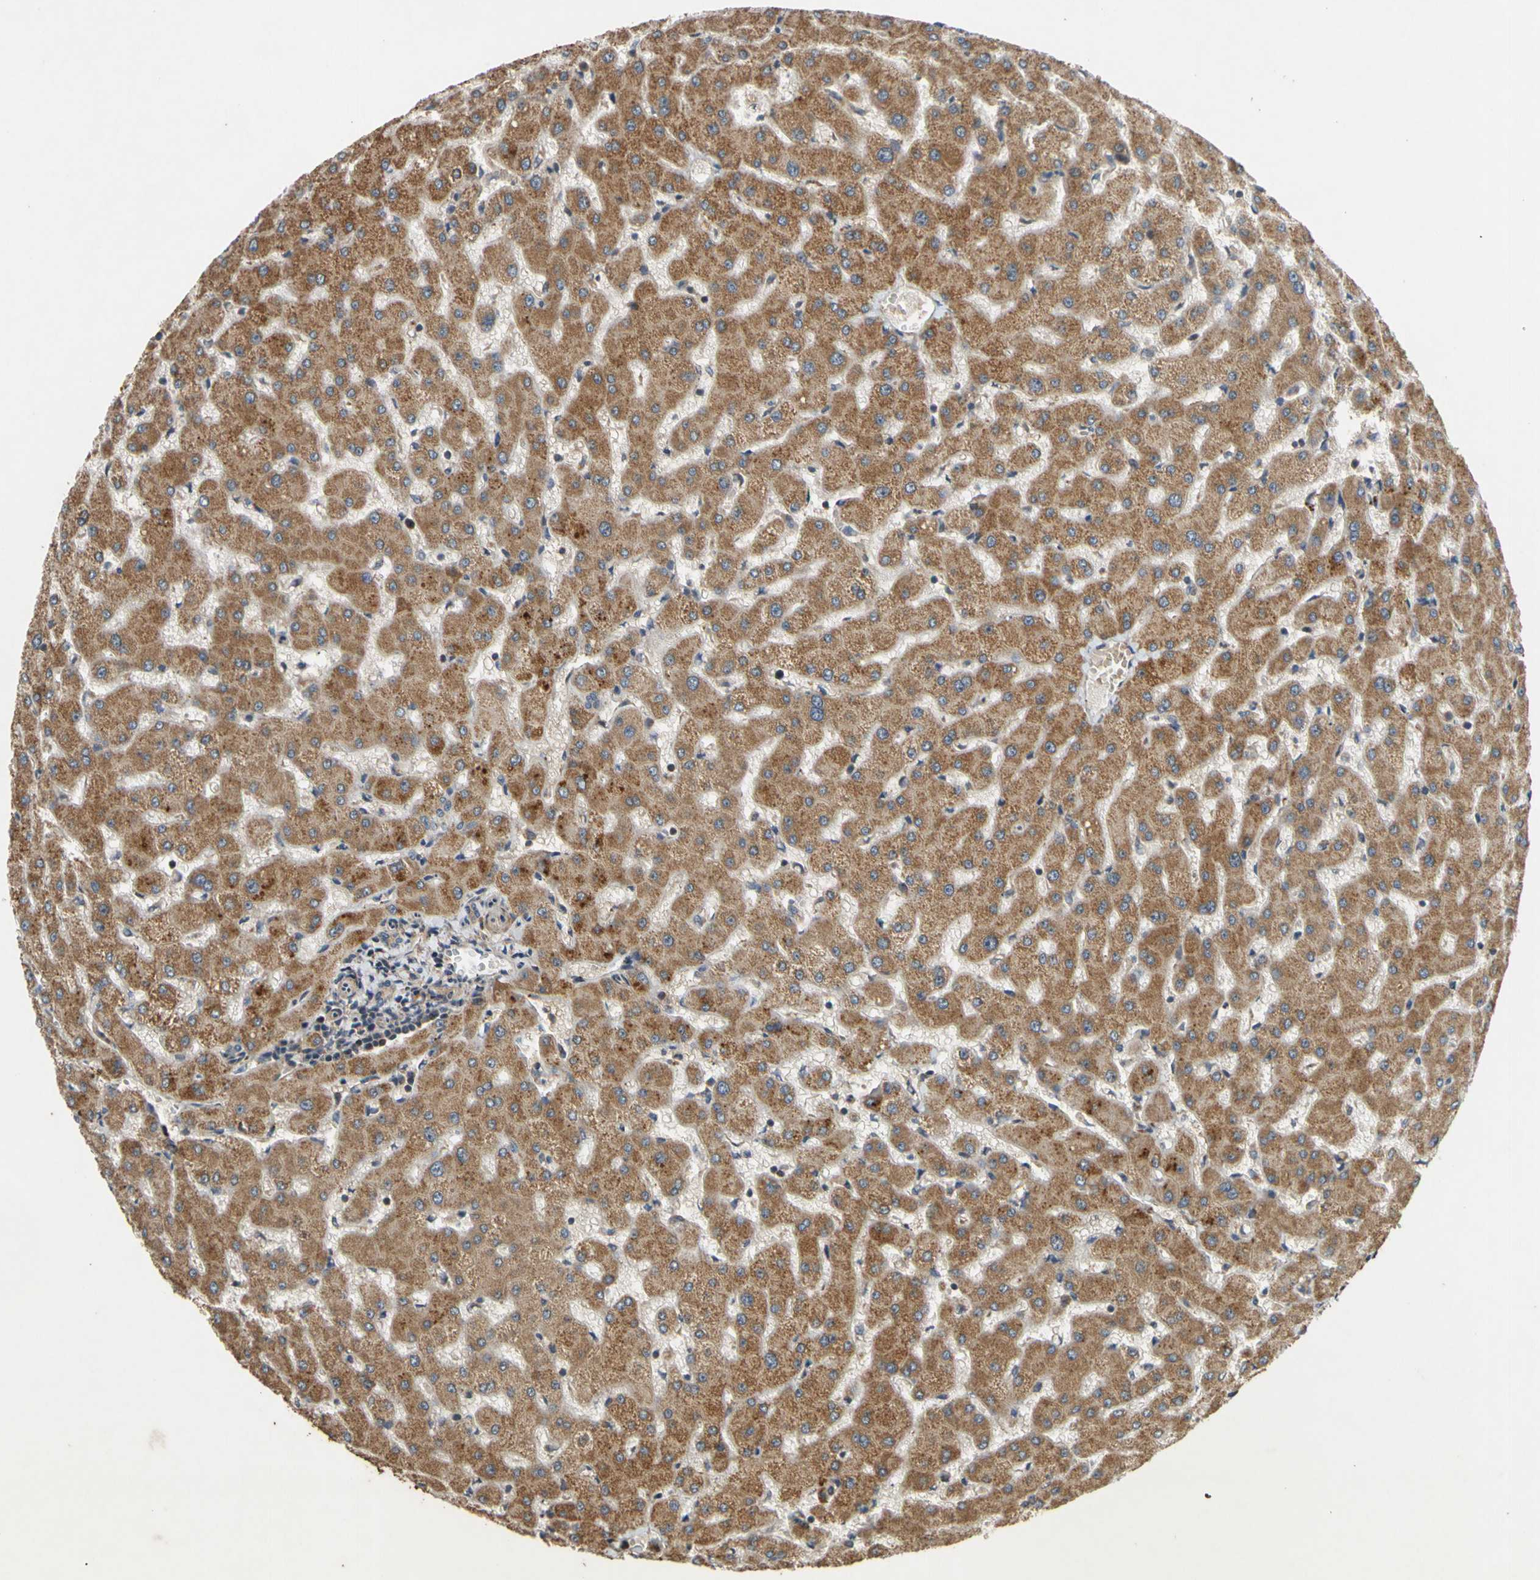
{"staining": {"intensity": "weak", "quantity": "25%-75%", "location": "cytoplasmic/membranous"}, "tissue": "liver", "cell_type": "Cholangiocytes", "image_type": "normal", "snomed": [{"axis": "morphology", "description": "Normal tissue, NOS"}, {"axis": "topography", "description": "Liver"}], "caption": "Immunohistochemistry histopathology image of normal liver stained for a protein (brown), which displays low levels of weak cytoplasmic/membranous expression in about 25%-75% of cholangiocytes.", "gene": "PARD6A", "patient": {"sex": "female", "age": 63}}